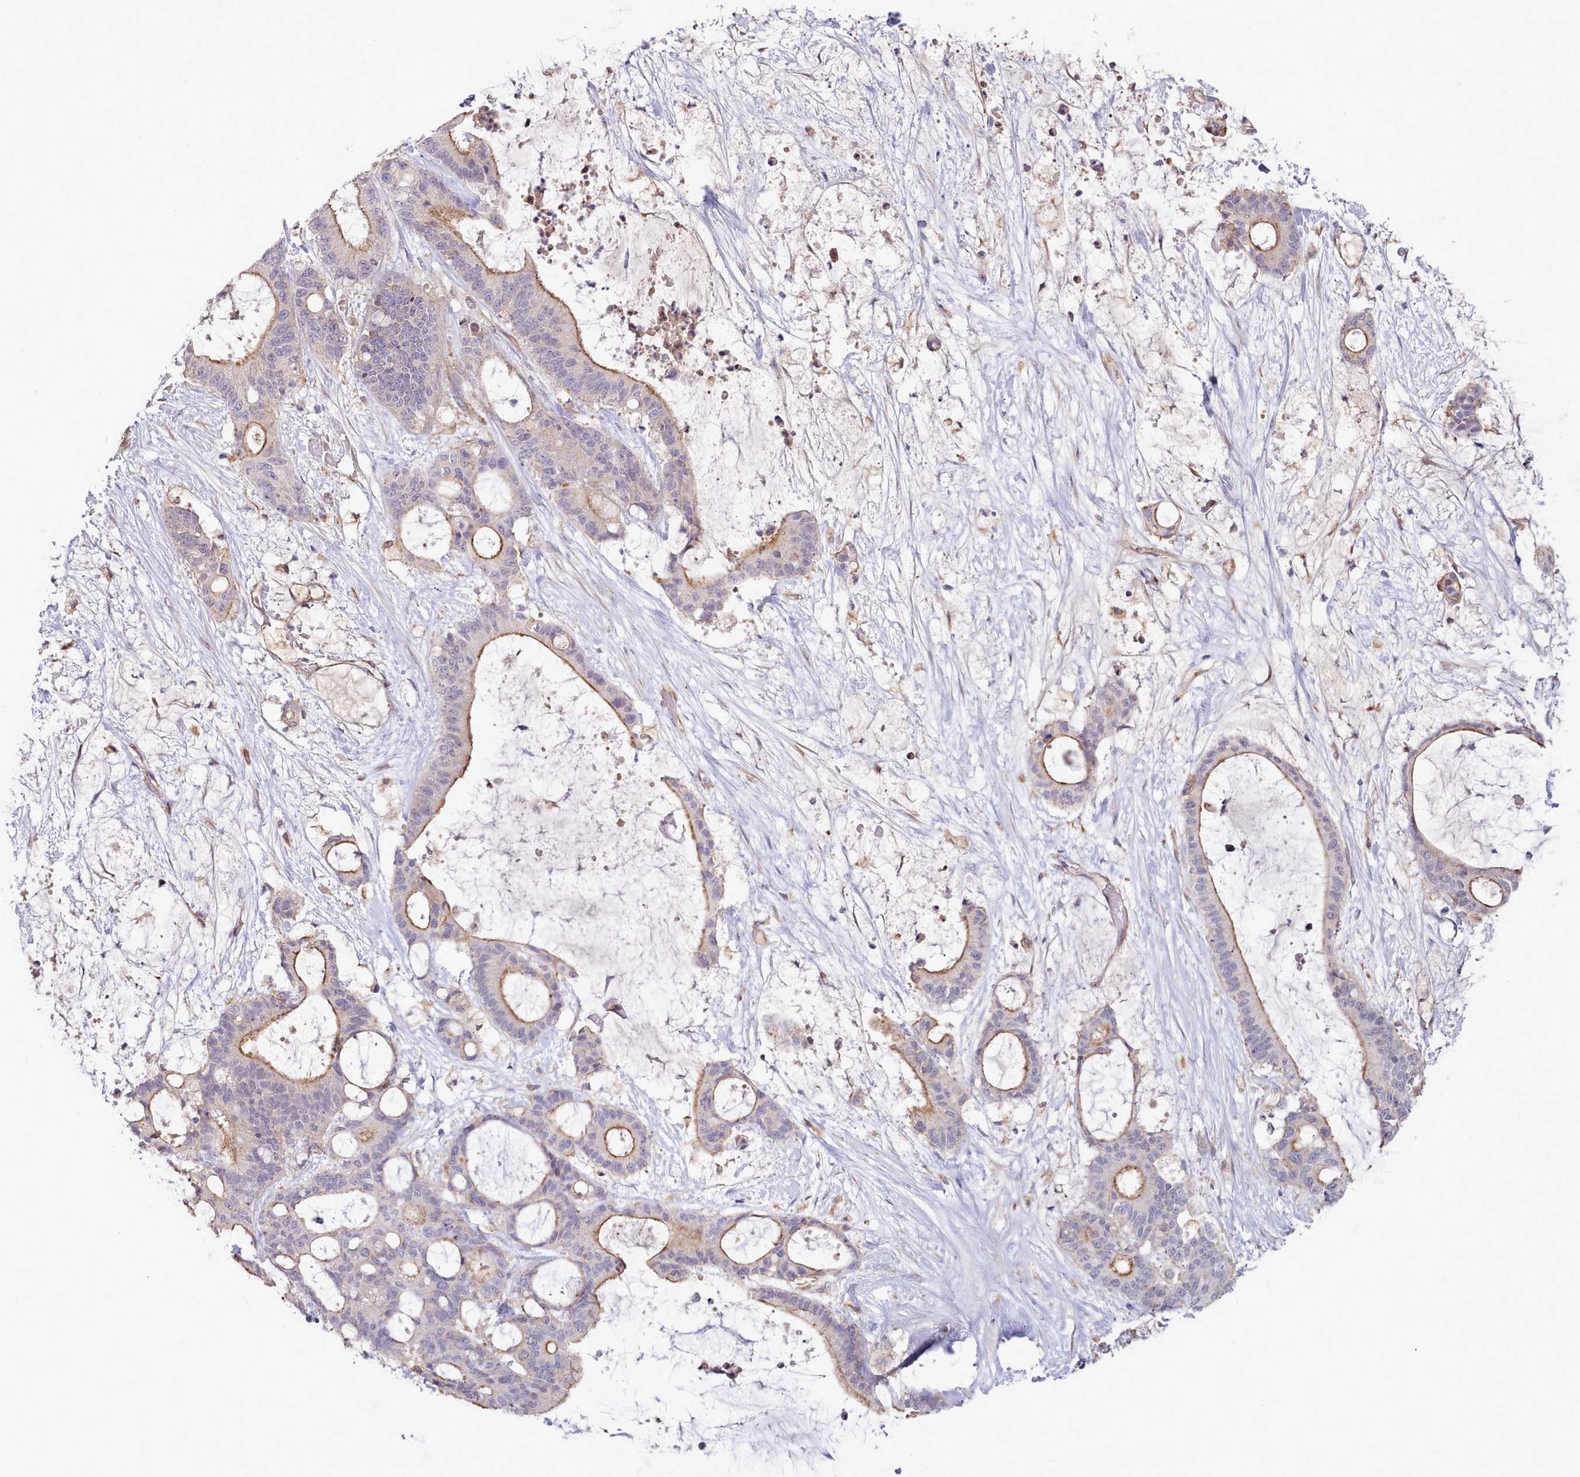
{"staining": {"intensity": "moderate", "quantity": "25%-75%", "location": "cytoplasmic/membranous"}, "tissue": "liver cancer", "cell_type": "Tumor cells", "image_type": "cancer", "snomed": [{"axis": "morphology", "description": "Normal tissue, NOS"}, {"axis": "morphology", "description": "Cholangiocarcinoma"}, {"axis": "topography", "description": "Liver"}, {"axis": "topography", "description": "Peripheral nerve tissue"}], "caption": "High-power microscopy captured an immunohistochemistry micrograph of liver cancer (cholangiocarcinoma), revealing moderate cytoplasmic/membranous staining in about 25%-75% of tumor cells.", "gene": "ZC3H13", "patient": {"sex": "female", "age": 73}}